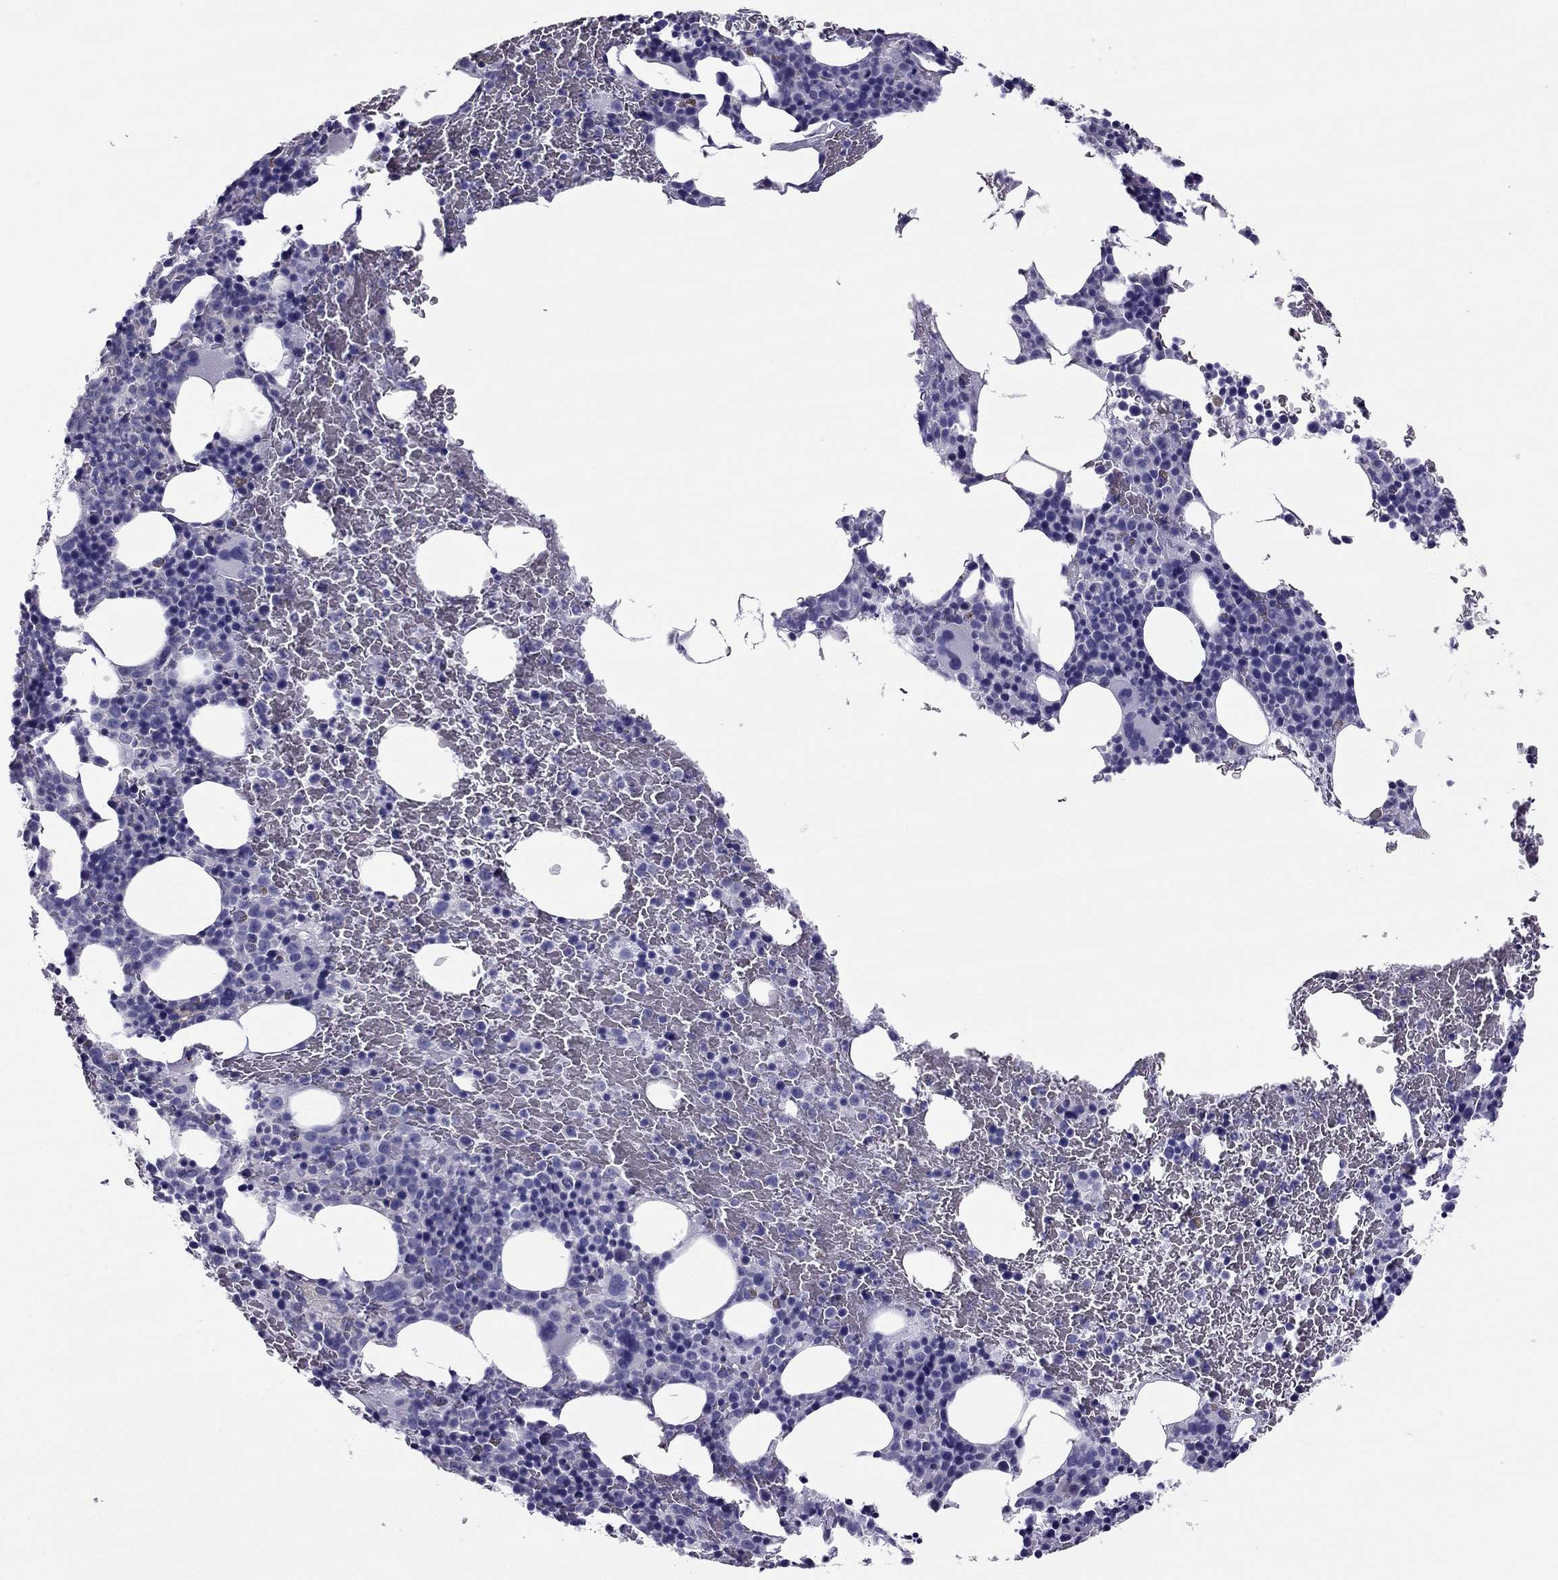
{"staining": {"intensity": "negative", "quantity": "none", "location": "none"}, "tissue": "bone marrow", "cell_type": "Hematopoietic cells", "image_type": "normal", "snomed": [{"axis": "morphology", "description": "Normal tissue, NOS"}, {"axis": "topography", "description": "Bone marrow"}], "caption": "Immunohistochemistry (IHC) histopathology image of normal bone marrow: bone marrow stained with DAB demonstrates no significant protein staining in hematopoietic cells.", "gene": "PDE6A", "patient": {"sex": "male", "age": 72}}